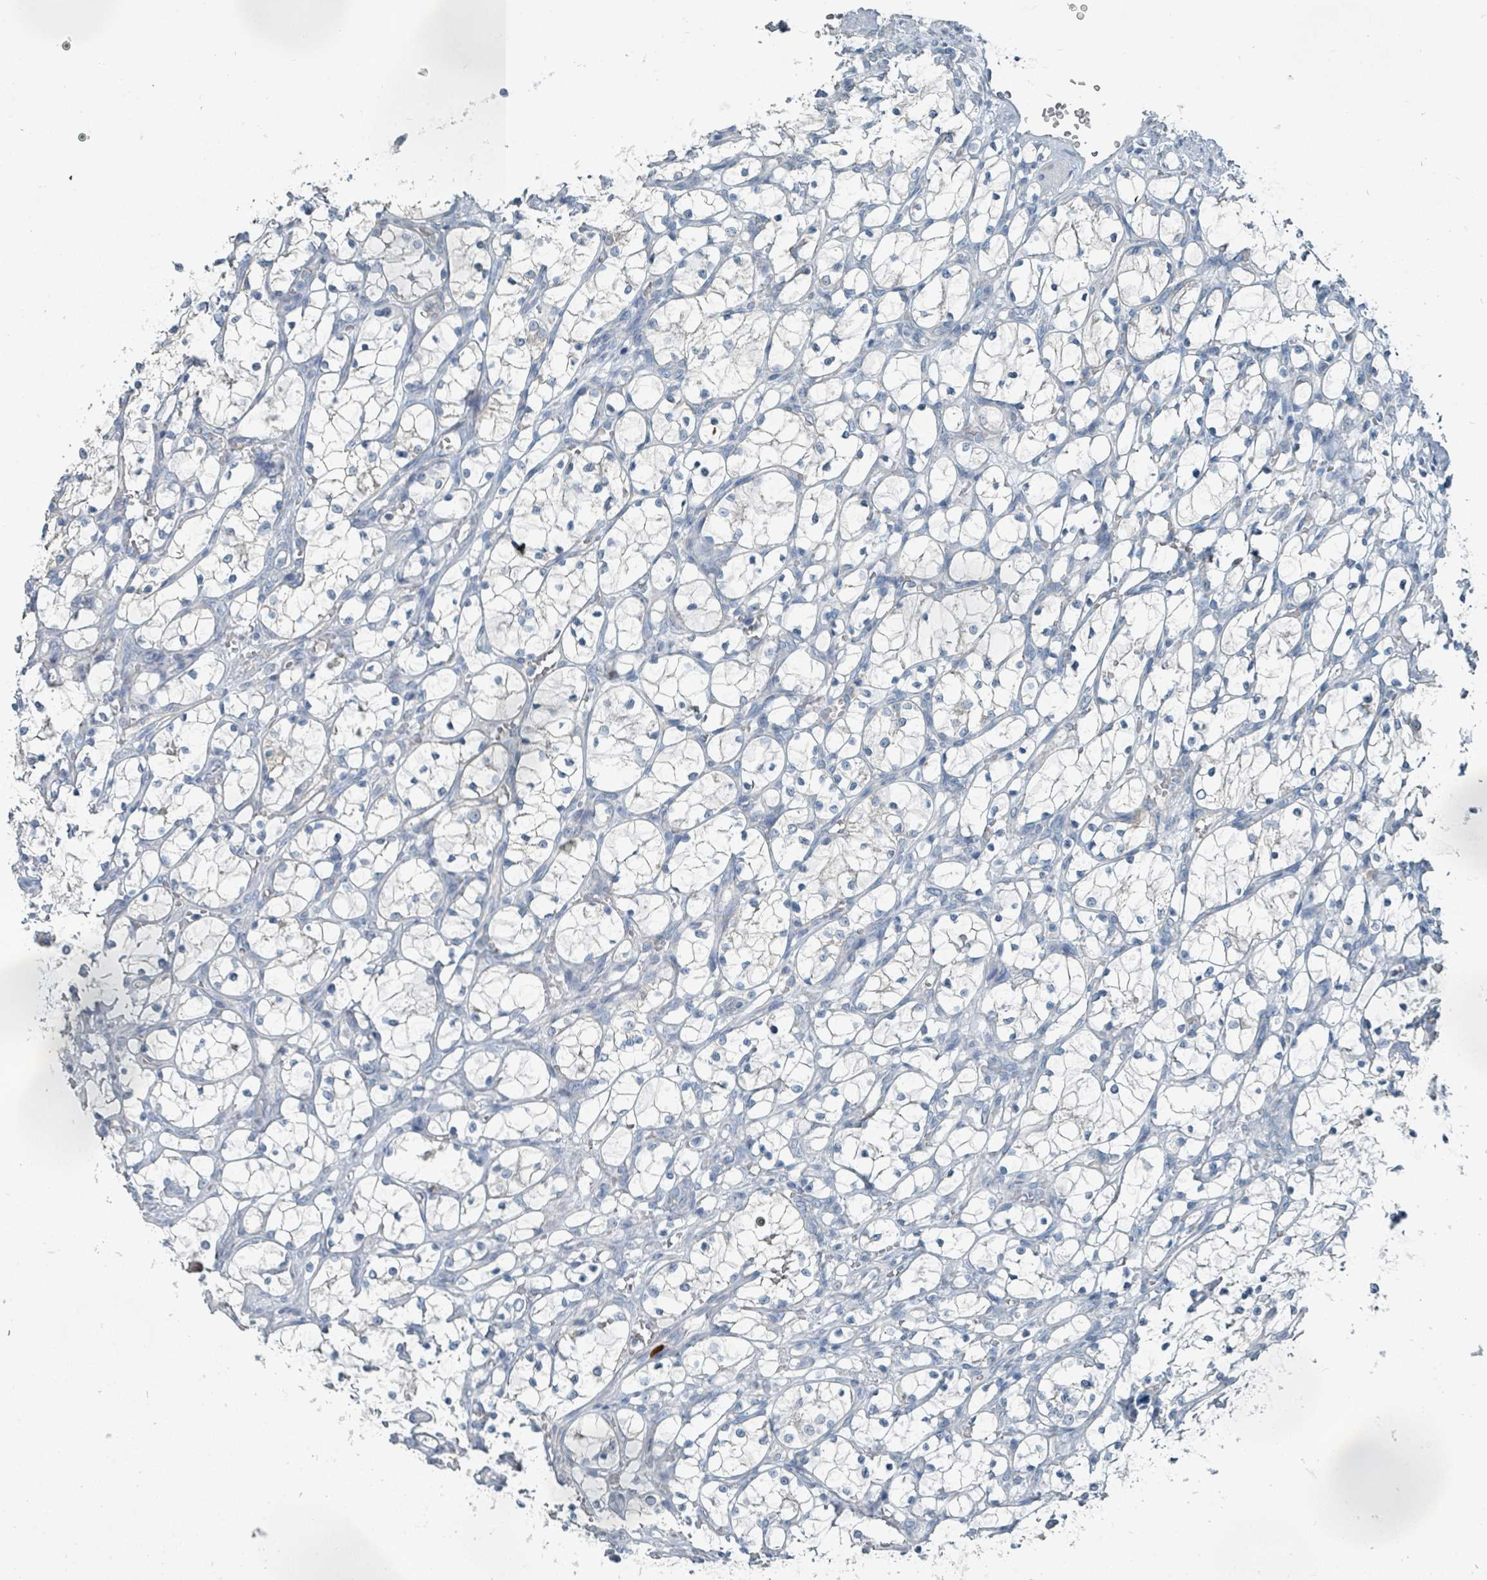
{"staining": {"intensity": "negative", "quantity": "none", "location": "none"}, "tissue": "renal cancer", "cell_type": "Tumor cells", "image_type": "cancer", "snomed": [{"axis": "morphology", "description": "Adenocarcinoma, NOS"}, {"axis": "topography", "description": "Kidney"}], "caption": "Renal cancer (adenocarcinoma) stained for a protein using IHC shows no expression tumor cells.", "gene": "RASA4", "patient": {"sex": "female", "age": 69}}